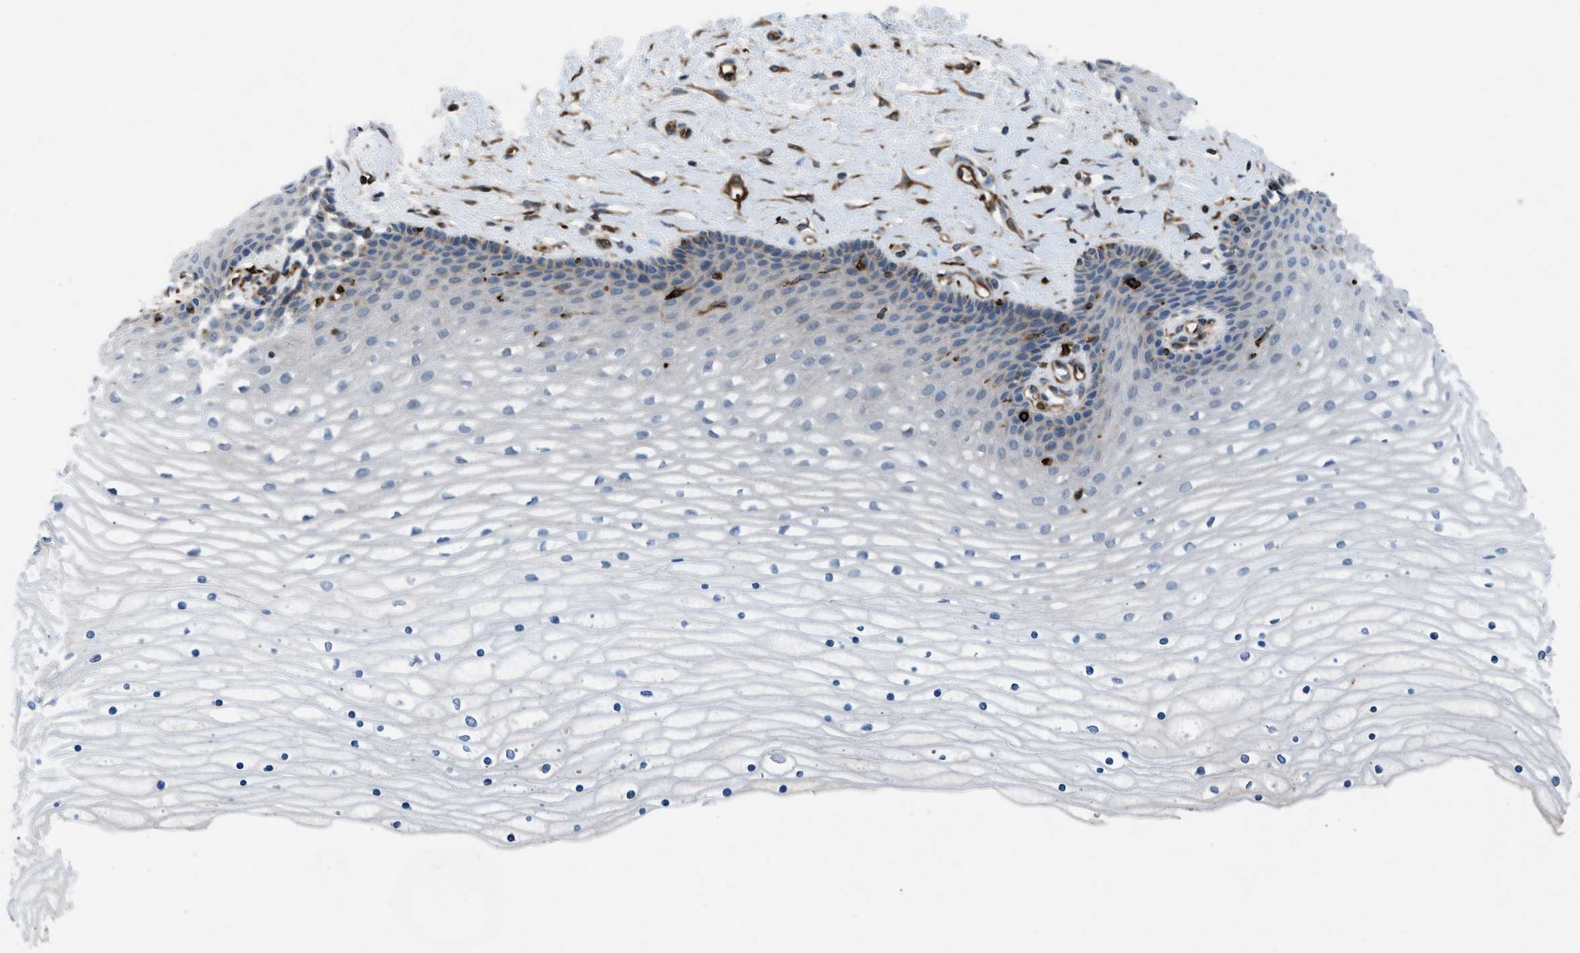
{"staining": {"intensity": "weak", "quantity": "<25%", "location": "cytoplasmic/membranous"}, "tissue": "cervix", "cell_type": "Glandular cells", "image_type": "normal", "snomed": [{"axis": "morphology", "description": "Normal tissue, NOS"}, {"axis": "topography", "description": "Cervix"}], "caption": "Cervix was stained to show a protein in brown. There is no significant positivity in glandular cells. The staining was performed using DAB (3,3'-diaminobenzidine) to visualize the protein expression in brown, while the nuclei were stained in blue with hematoxylin (Magnification: 20x).", "gene": "SLC6A9", "patient": {"sex": "female", "age": 39}}